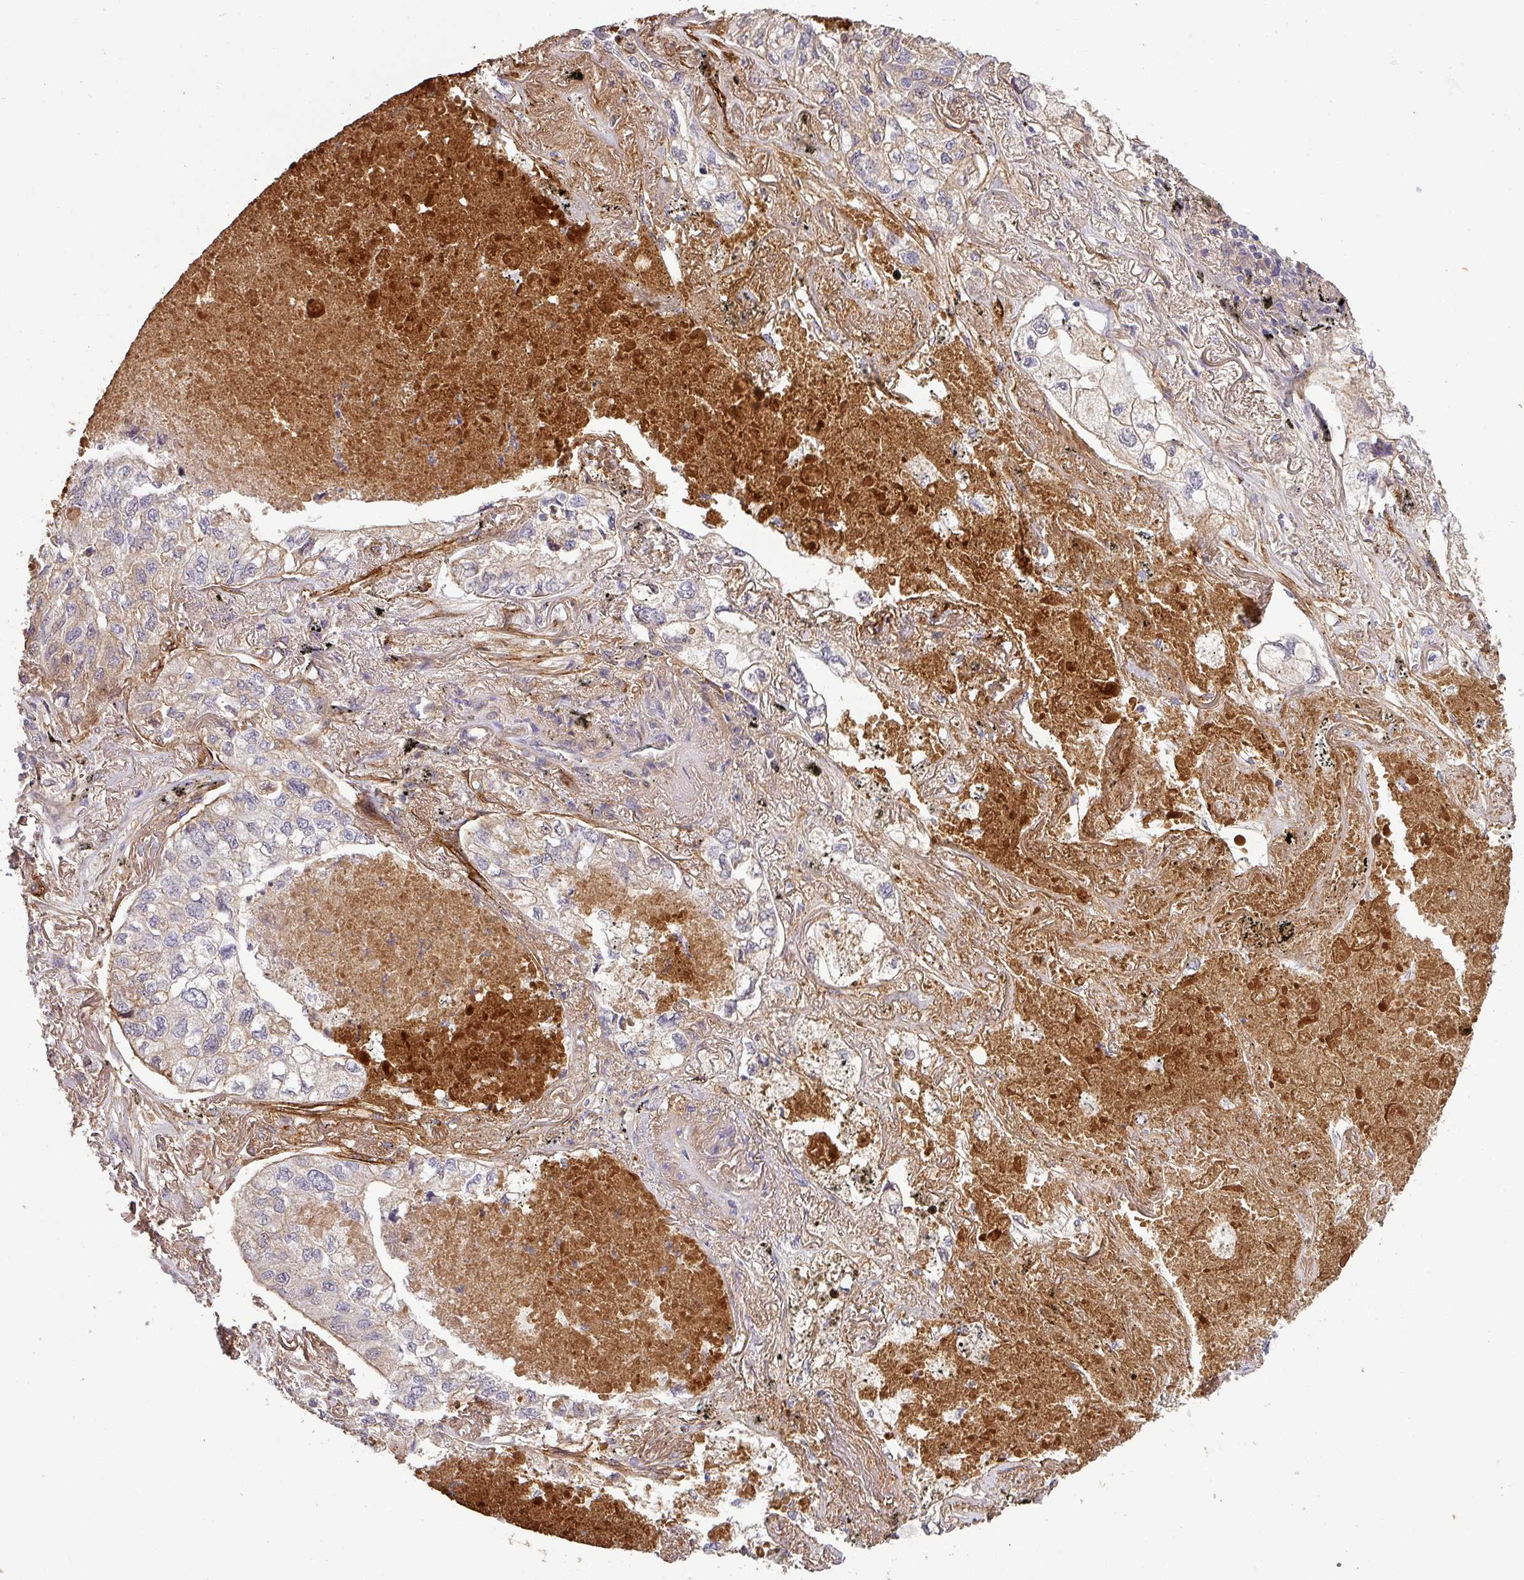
{"staining": {"intensity": "weak", "quantity": "<25%", "location": "cytoplasmic/membranous"}, "tissue": "lung cancer", "cell_type": "Tumor cells", "image_type": "cancer", "snomed": [{"axis": "morphology", "description": "Adenocarcinoma, NOS"}, {"axis": "topography", "description": "Lung"}], "caption": "Micrograph shows no protein positivity in tumor cells of lung cancer (adenocarcinoma) tissue. (Immunohistochemistry (ihc), brightfield microscopy, high magnification).", "gene": "ISLR", "patient": {"sex": "male", "age": 65}}